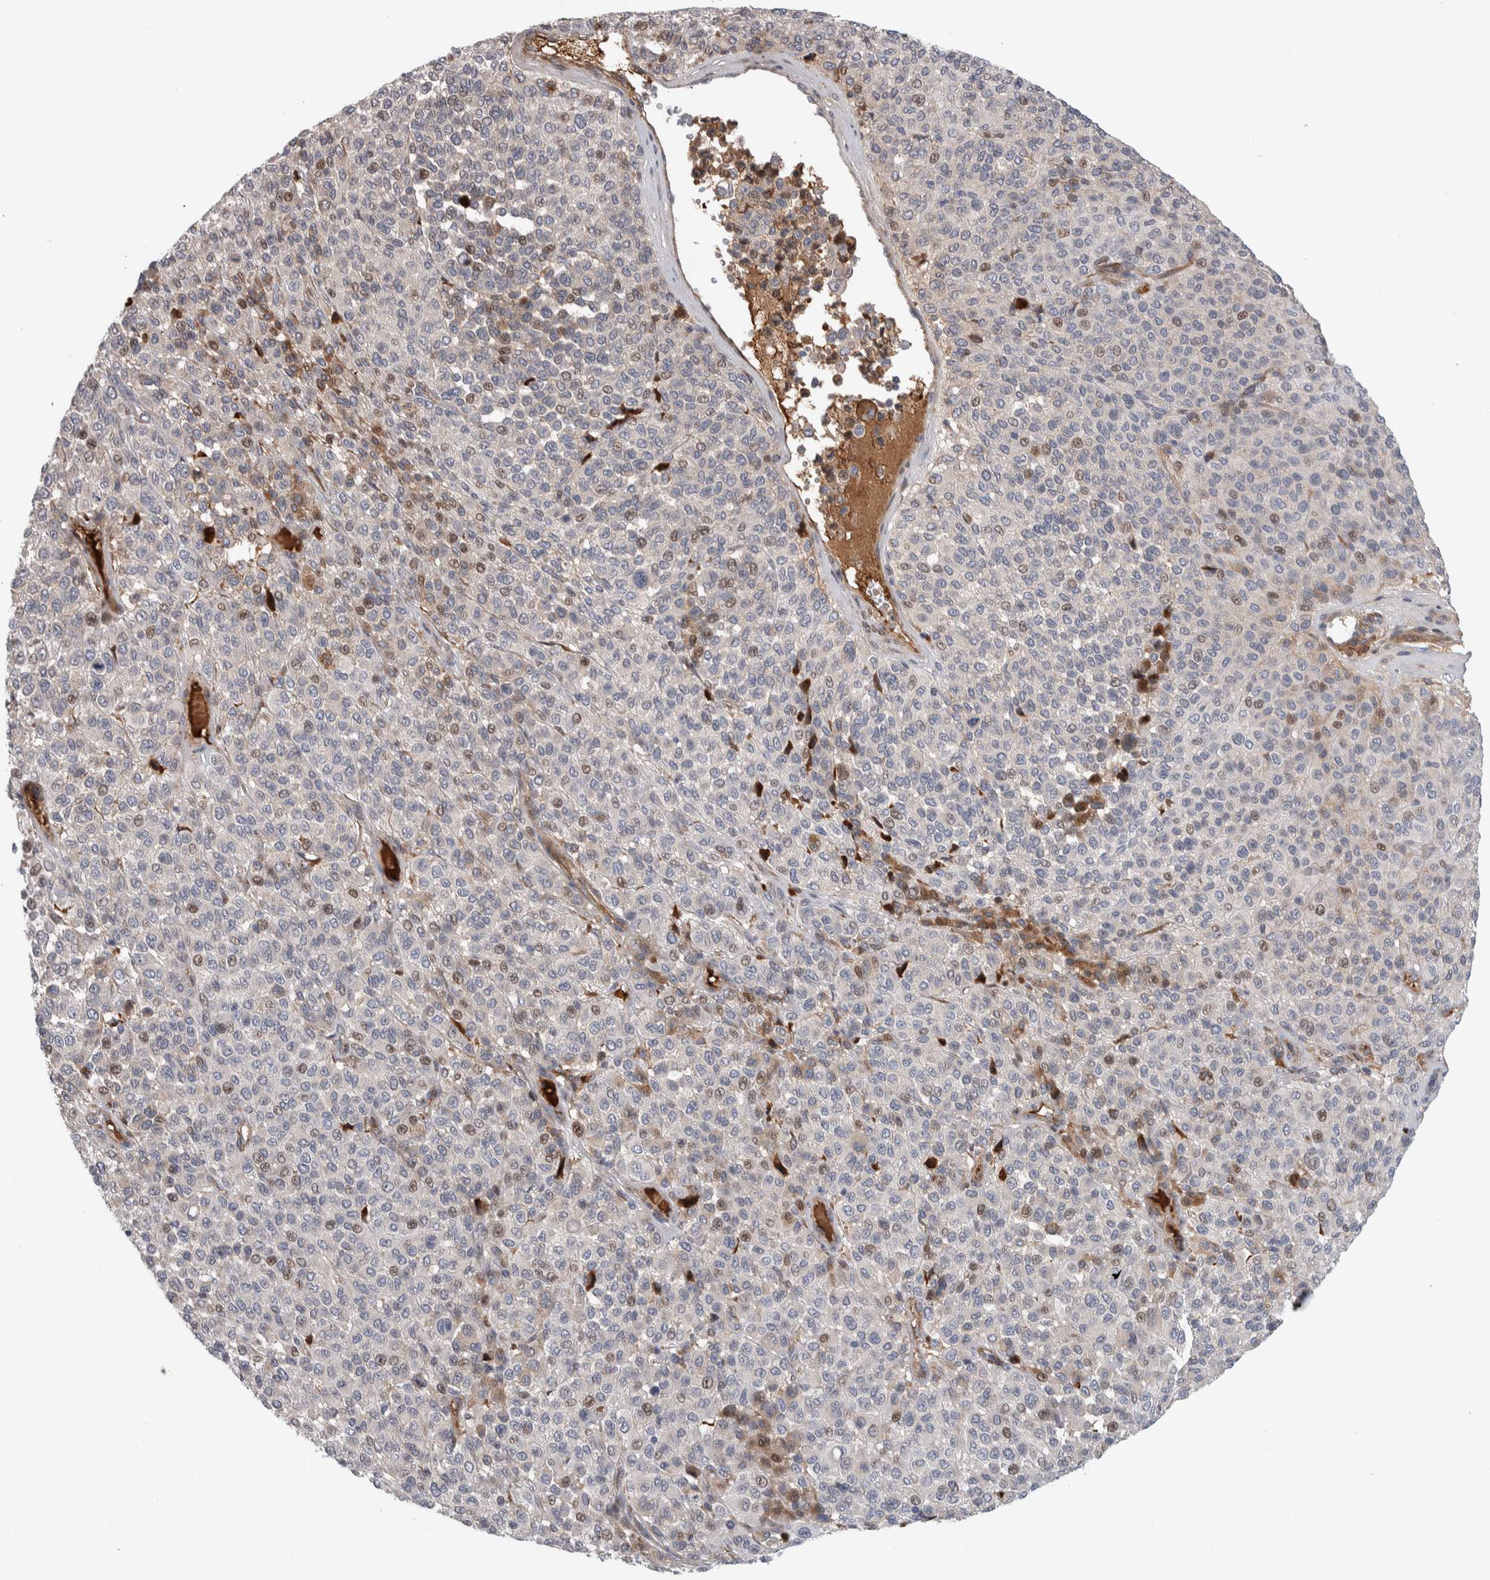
{"staining": {"intensity": "weak", "quantity": "<25%", "location": "nuclear"}, "tissue": "melanoma", "cell_type": "Tumor cells", "image_type": "cancer", "snomed": [{"axis": "morphology", "description": "Malignant melanoma, Metastatic site"}, {"axis": "topography", "description": "Pancreas"}], "caption": "IHC of human malignant melanoma (metastatic site) reveals no staining in tumor cells.", "gene": "PSMG3", "patient": {"sex": "female", "age": 30}}